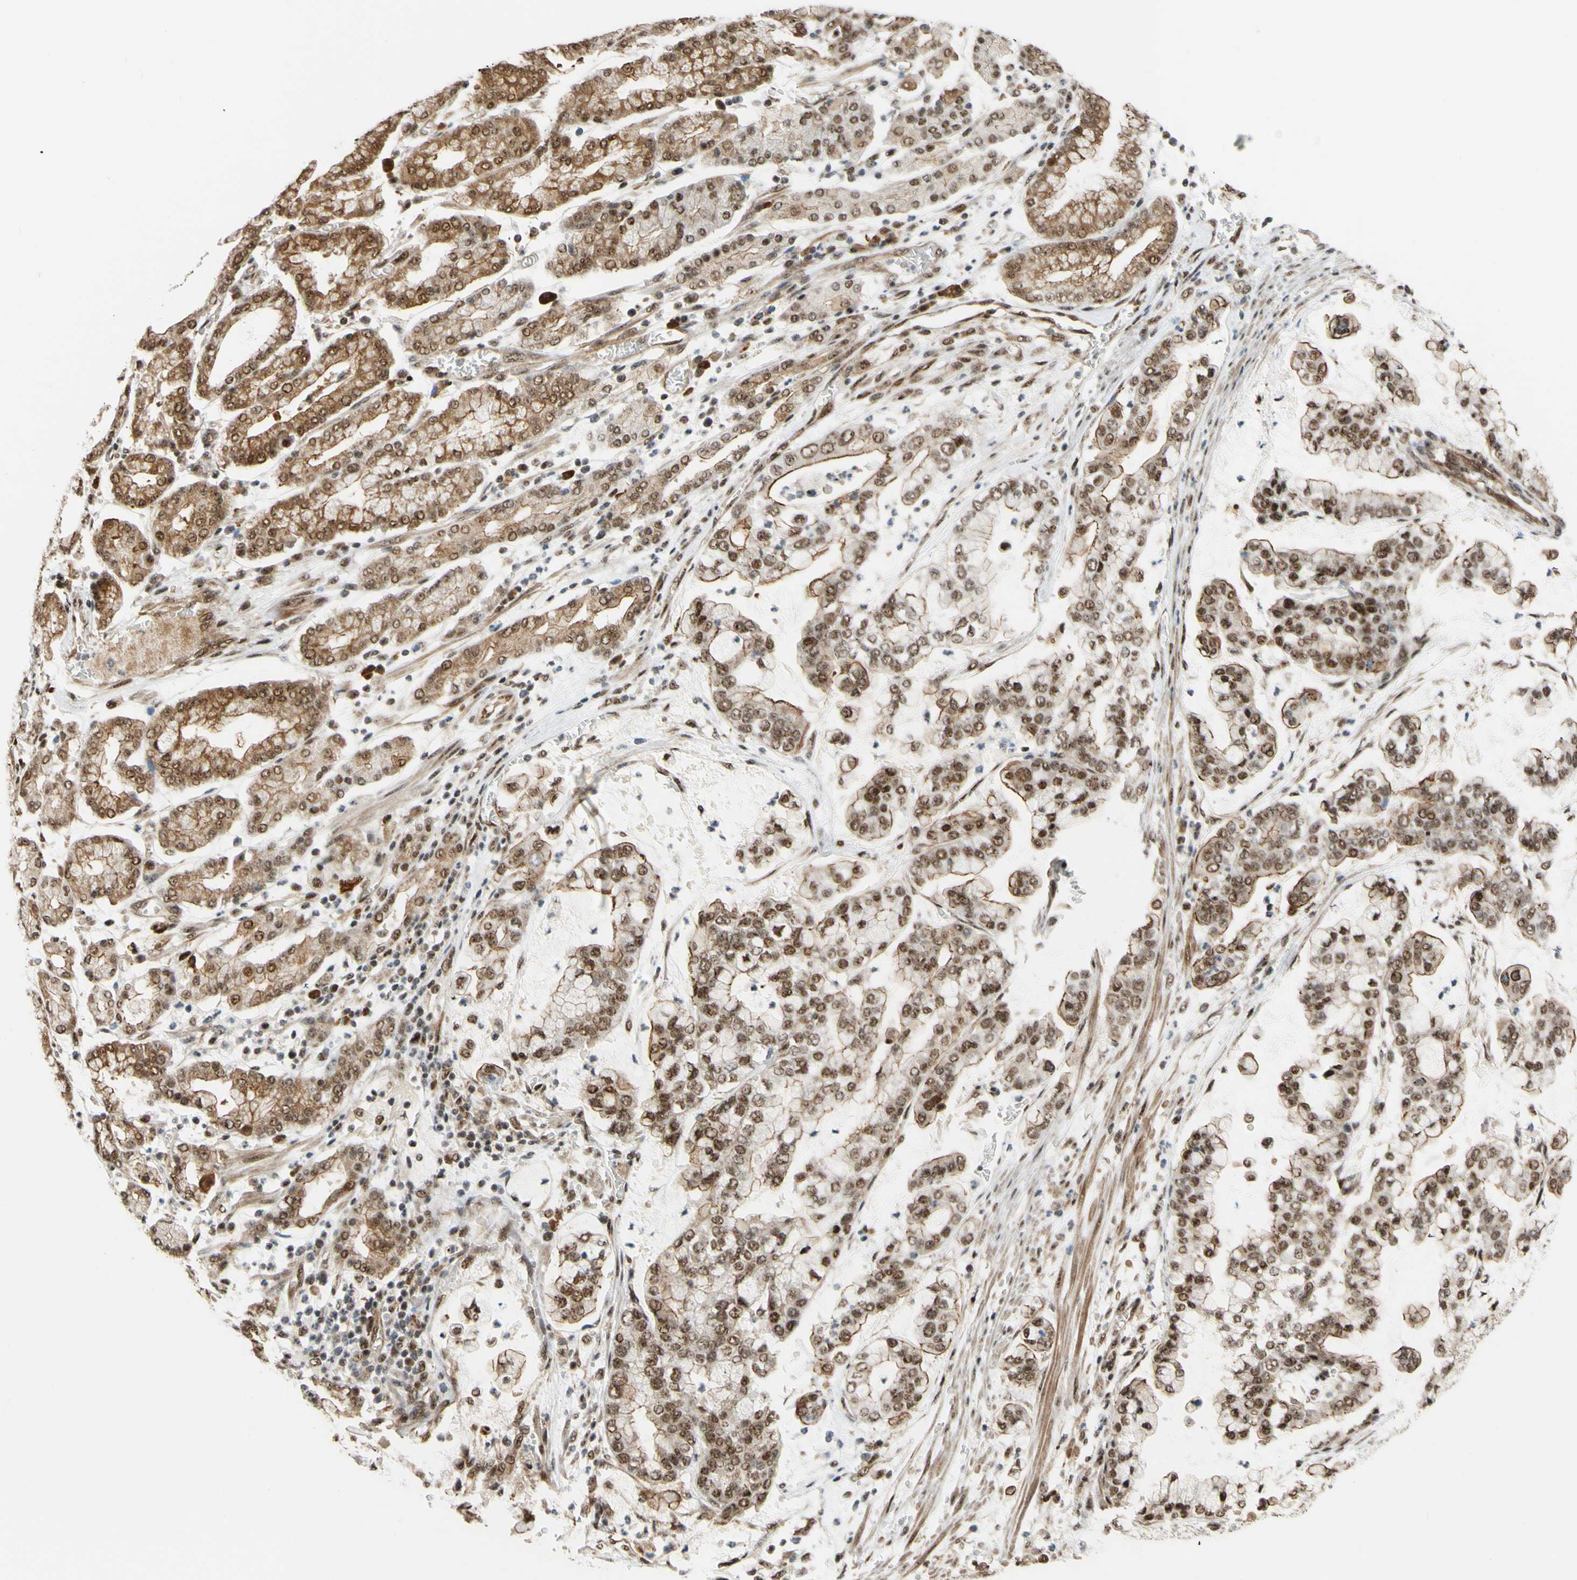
{"staining": {"intensity": "moderate", "quantity": ">75%", "location": "cytoplasmic/membranous,nuclear"}, "tissue": "stomach cancer", "cell_type": "Tumor cells", "image_type": "cancer", "snomed": [{"axis": "morphology", "description": "Normal tissue, NOS"}, {"axis": "morphology", "description": "Adenocarcinoma, NOS"}, {"axis": "topography", "description": "Stomach, upper"}, {"axis": "topography", "description": "Stomach"}], "caption": "Stomach adenocarcinoma stained with IHC shows moderate cytoplasmic/membranous and nuclear positivity in about >75% of tumor cells.", "gene": "SAP18", "patient": {"sex": "male", "age": 76}}